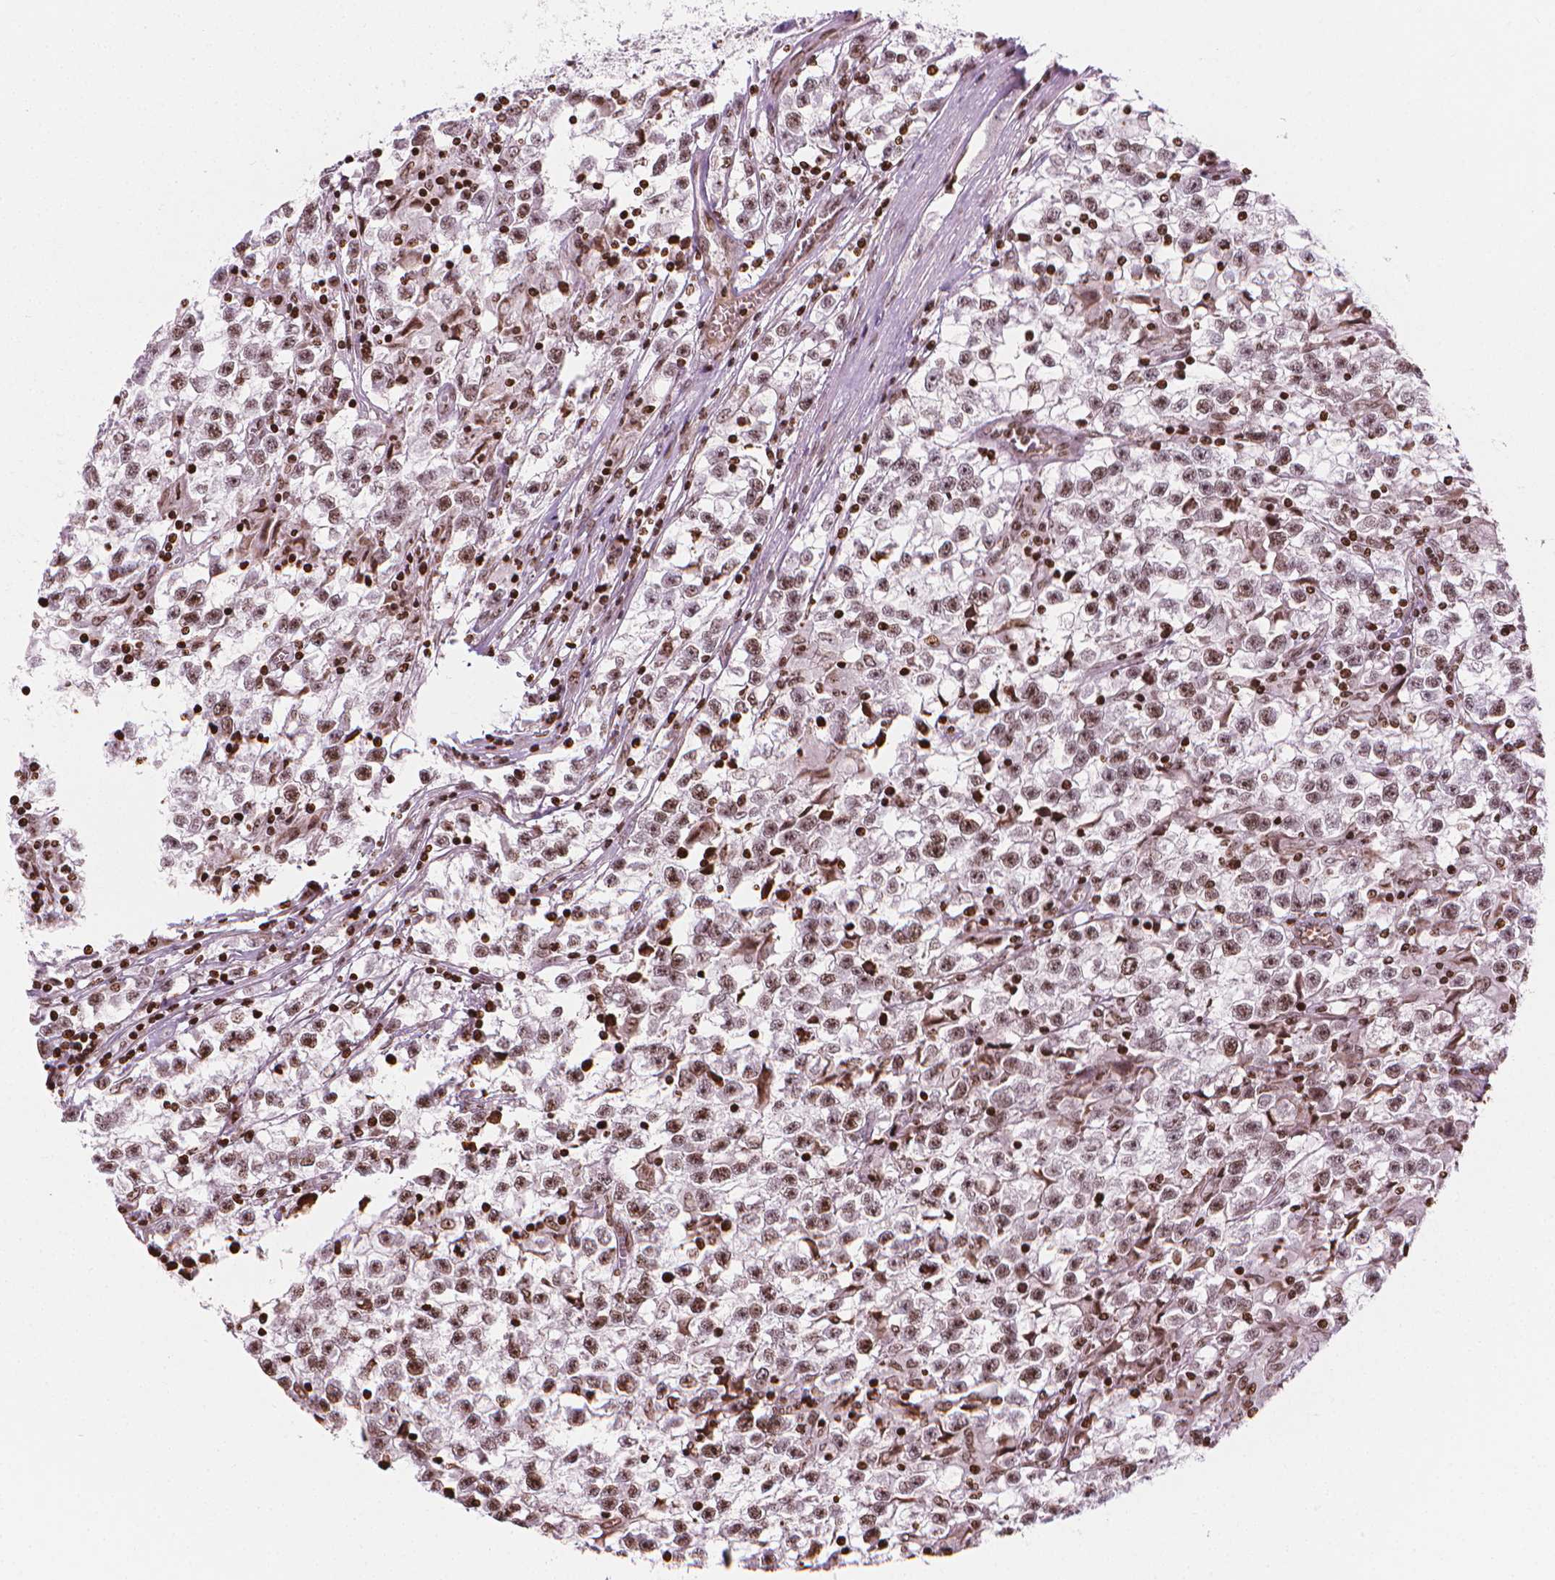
{"staining": {"intensity": "moderate", "quantity": "25%-75%", "location": "nuclear"}, "tissue": "testis cancer", "cell_type": "Tumor cells", "image_type": "cancer", "snomed": [{"axis": "morphology", "description": "Seminoma, NOS"}, {"axis": "topography", "description": "Testis"}], "caption": "Protein staining displays moderate nuclear staining in approximately 25%-75% of tumor cells in seminoma (testis).", "gene": "PIP4K2A", "patient": {"sex": "male", "age": 31}}